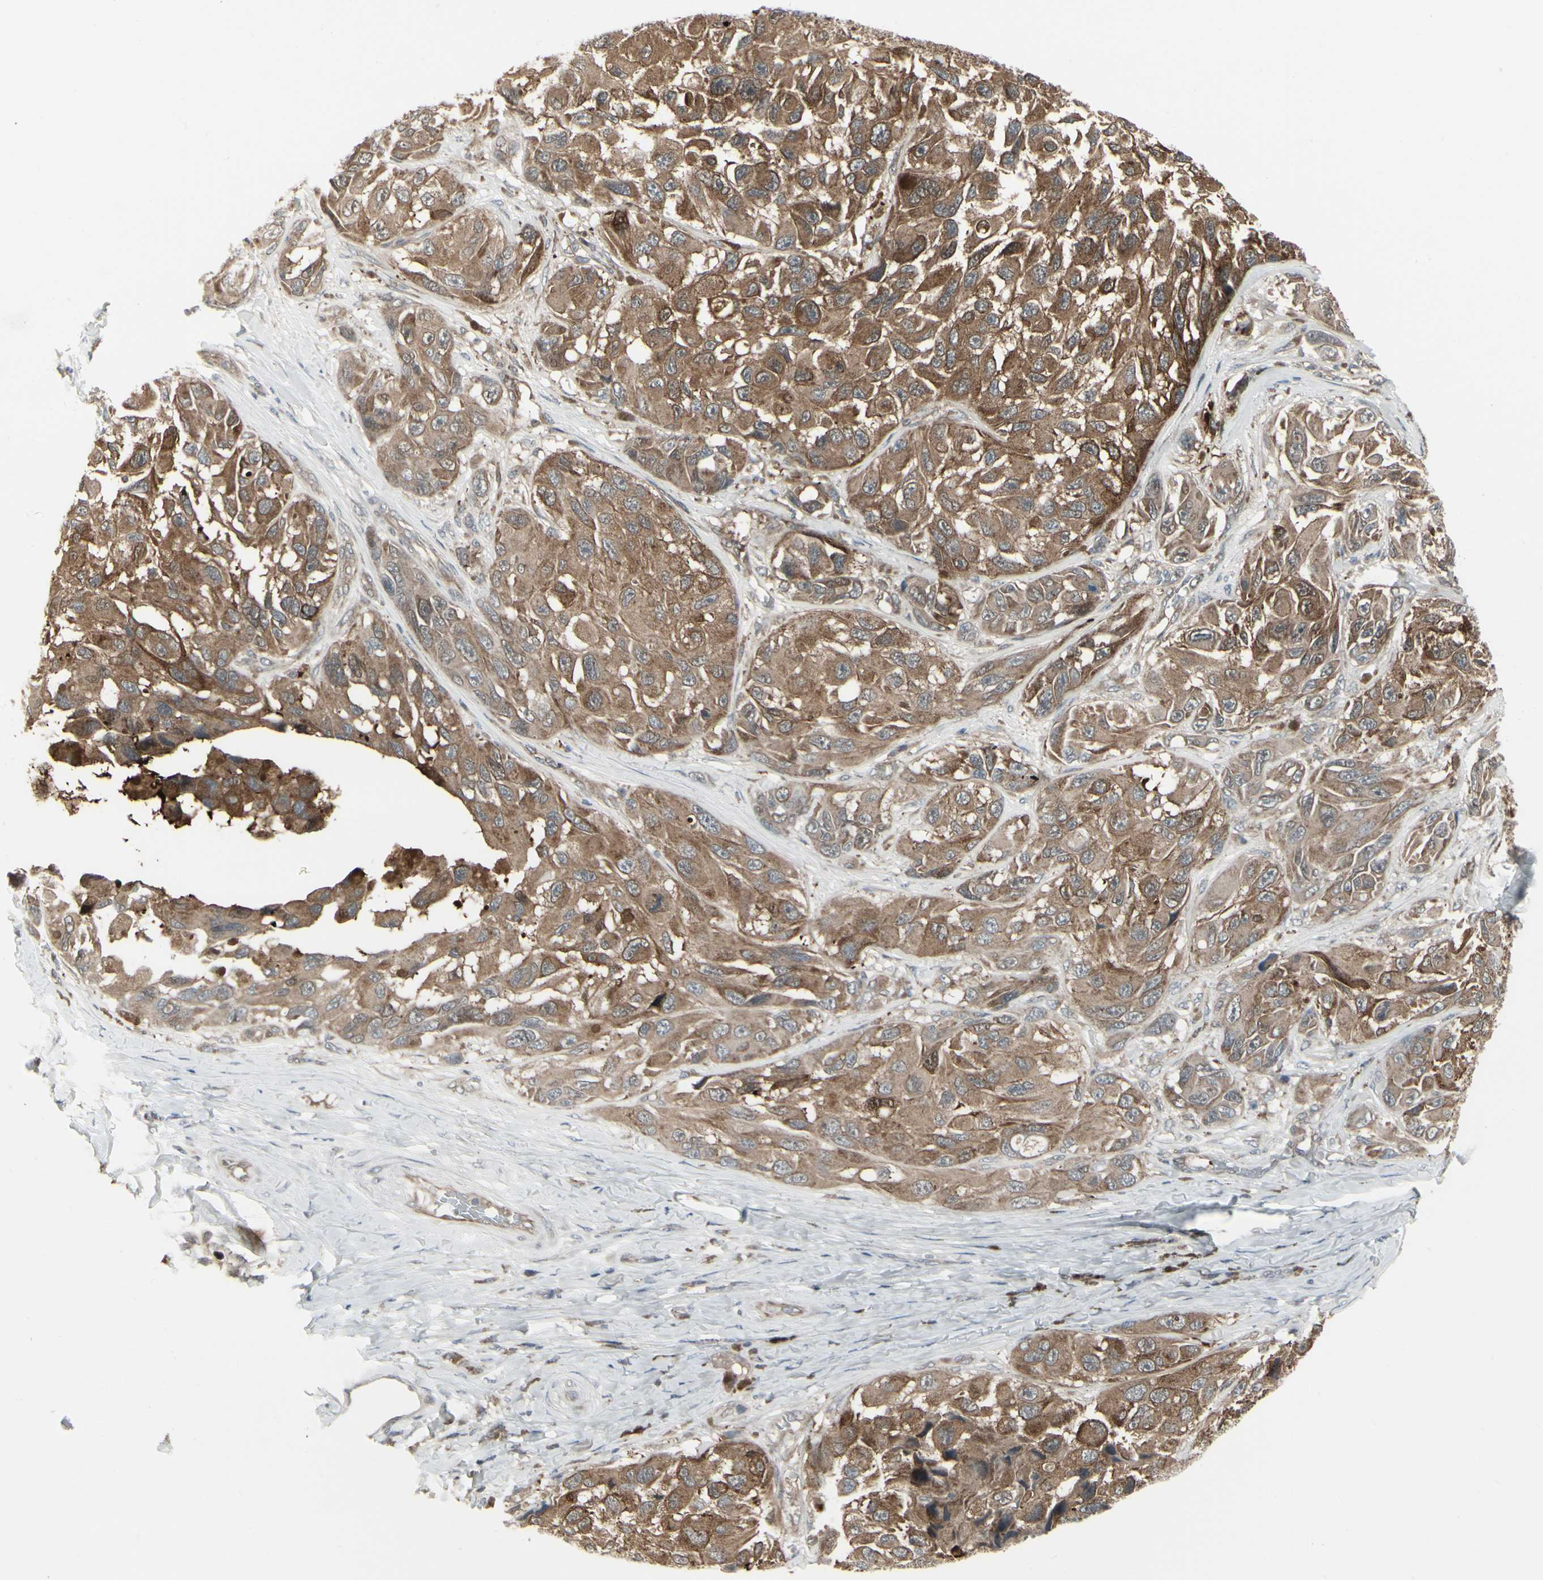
{"staining": {"intensity": "moderate", "quantity": ">75%", "location": "cytoplasmic/membranous"}, "tissue": "melanoma", "cell_type": "Tumor cells", "image_type": "cancer", "snomed": [{"axis": "morphology", "description": "Malignant melanoma, NOS"}, {"axis": "topography", "description": "Skin"}], "caption": "About >75% of tumor cells in malignant melanoma demonstrate moderate cytoplasmic/membranous protein expression as visualized by brown immunohistochemical staining.", "gene": "IGFBP6", "patient": {"sex": "female", "age": 73}}